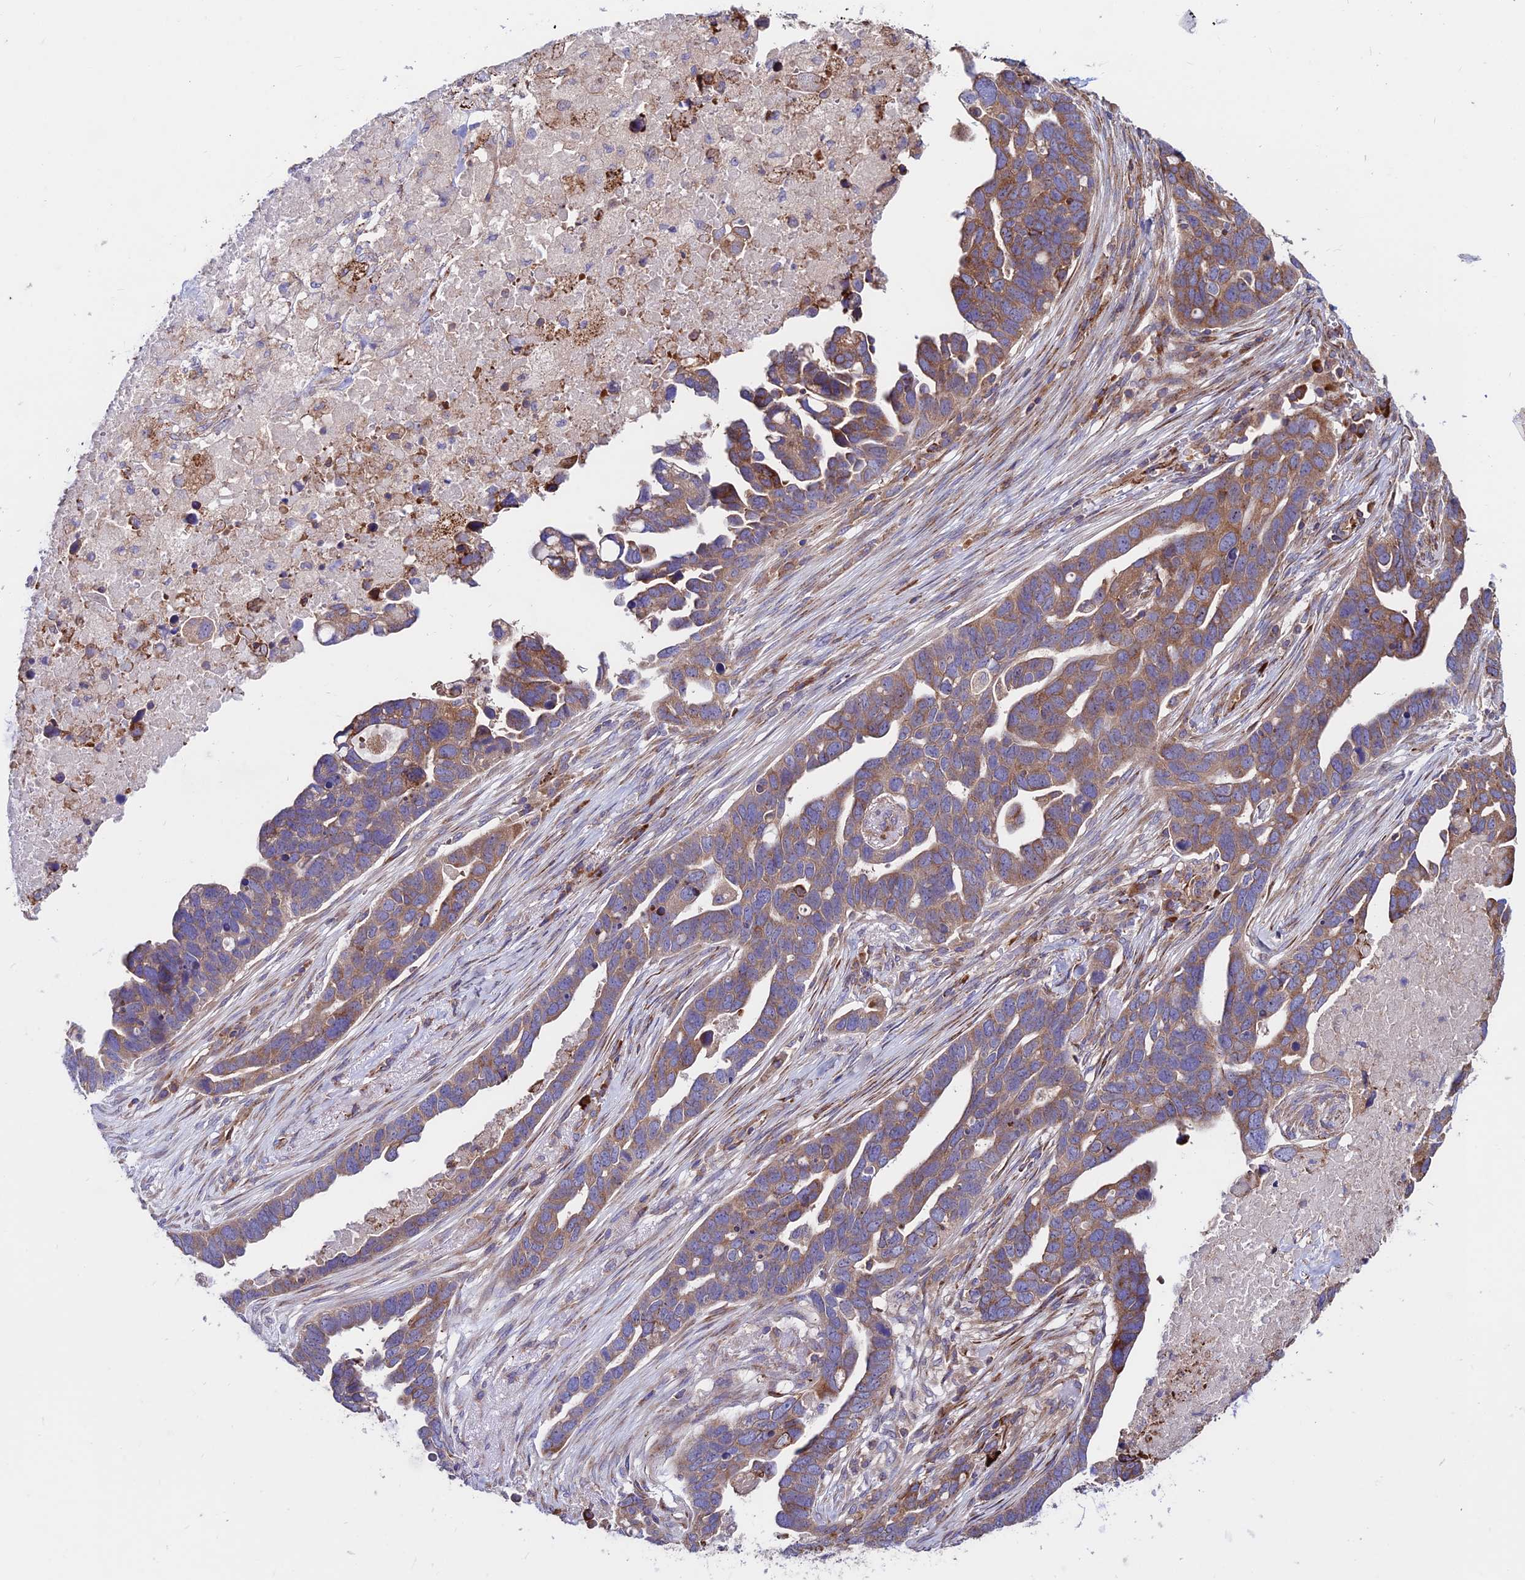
{"staining": {"intensity": "moderate", "quantity": ">75%", "location": "cytoplasmic/membranous"}, "tissue": "ovarian cancer", "cell_type": "Tumor cells", "image_type": "cancer", "snomed": [{"axis": "morphology", "description": "Cystadenocarcinoma, serous, NOS"}, {"axis": "topography", "description": "Ovary"}], "caption": "Serous cystadenocarcinoma (ovarian) stained with a protein marker exhibits moderate staining in tumor cells.", "gene": "EIF3K", "patient": {"sex": "female", "age": 54}}